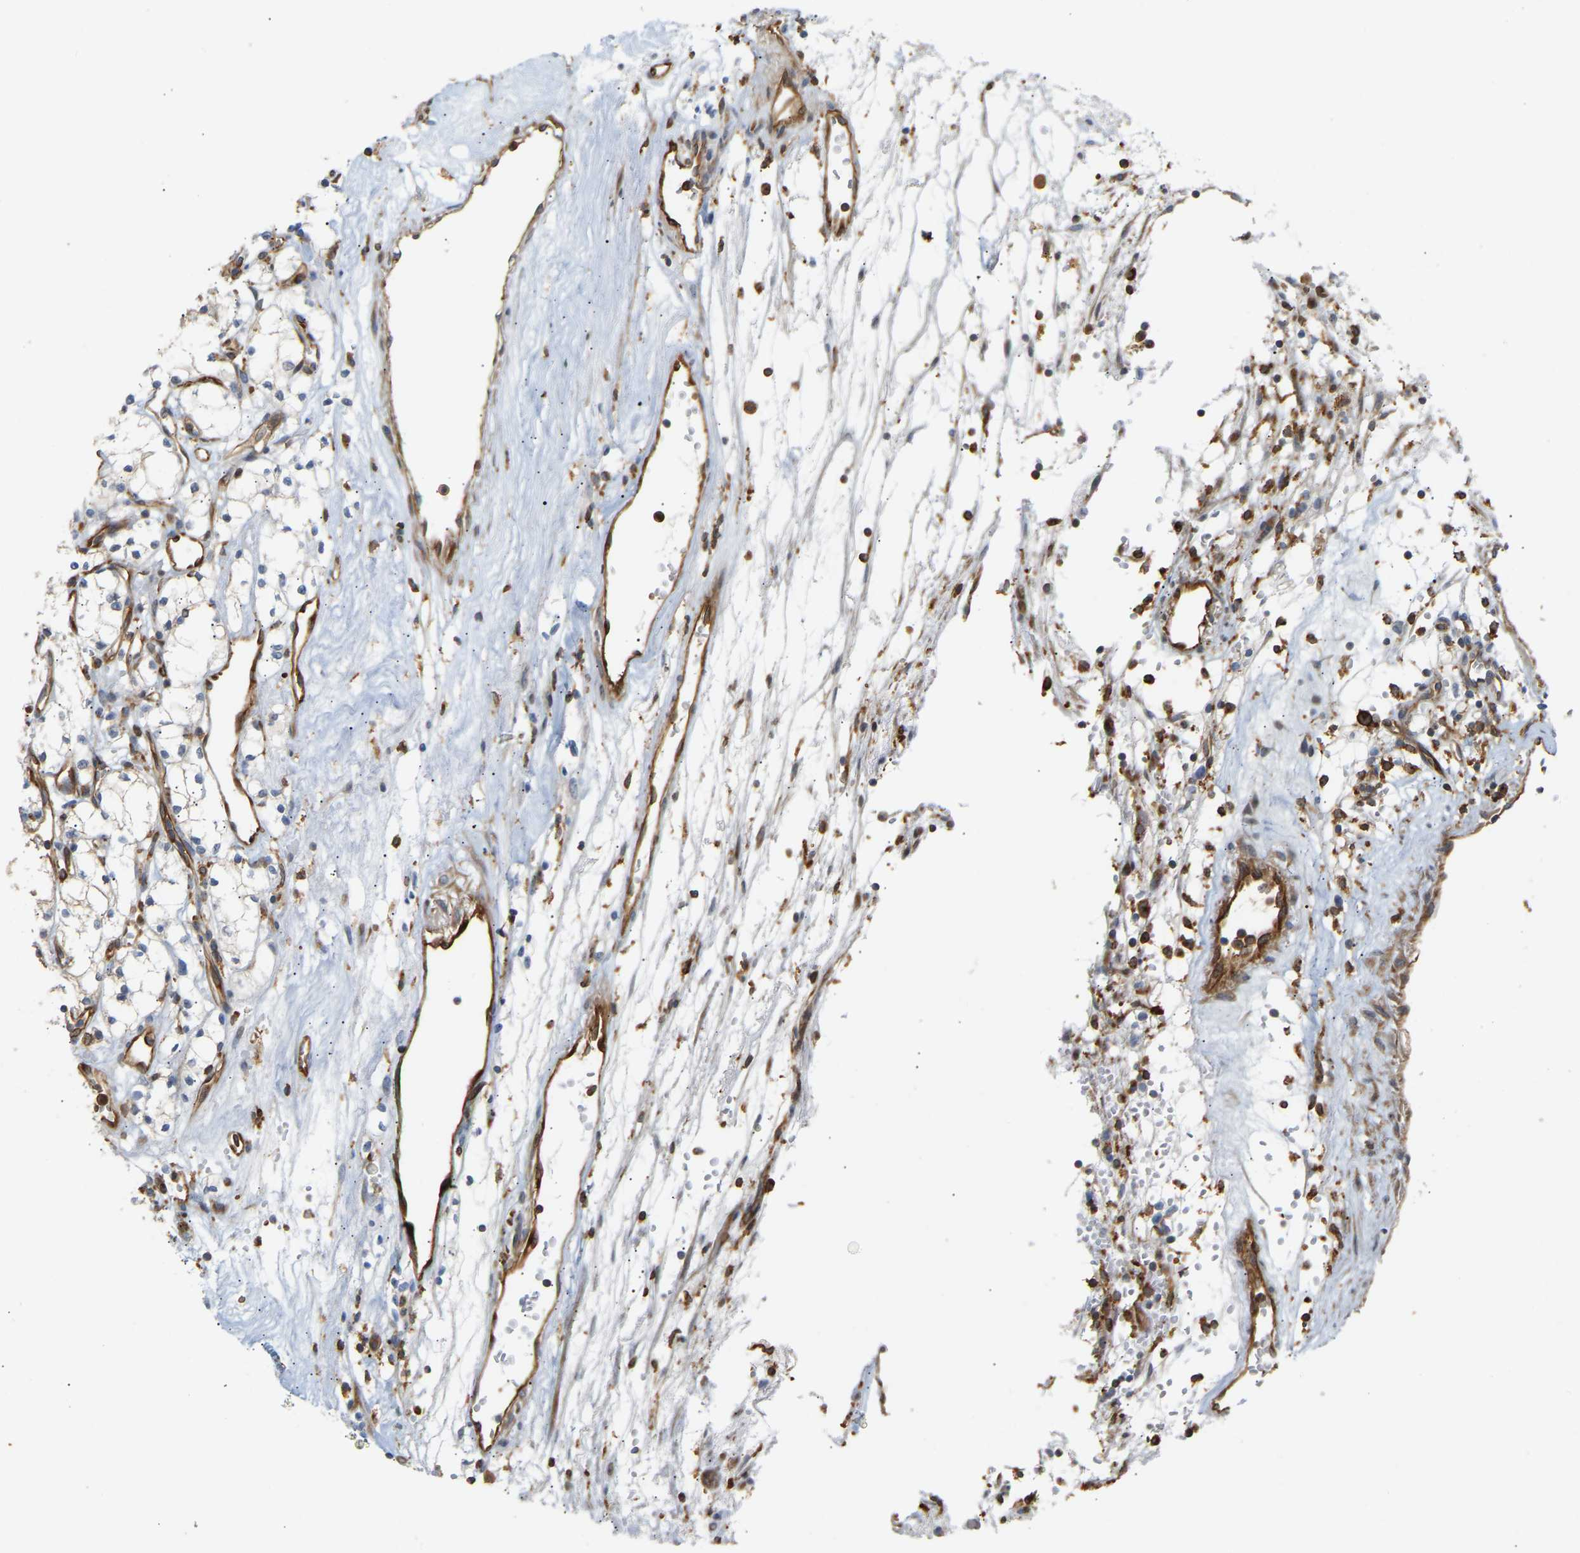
{"staining": {"intensity": "weak", "quantity": "<25%", "location": "cytoplasmic/membranous"}, "tissue": "renal cancer", "cell_type": "Tumor cells", "image_type": "cancer", "snomed": [{"axis": "morphology", "description": "Adenocarcinoma, NOS"}, {"axis": "topography", "description": "Kidney"}], "caption": "Tumor cells are negative for protein expression in human renal adenocarcinoma. Brightfield microscopy of IHC stained with DAB (3,3'-diaminobenzidine) (brown) and hematoxylin (blue), captured at high magnification.", "gene": "PLCG2", "patient": {"sex": "male", "age": 59}}